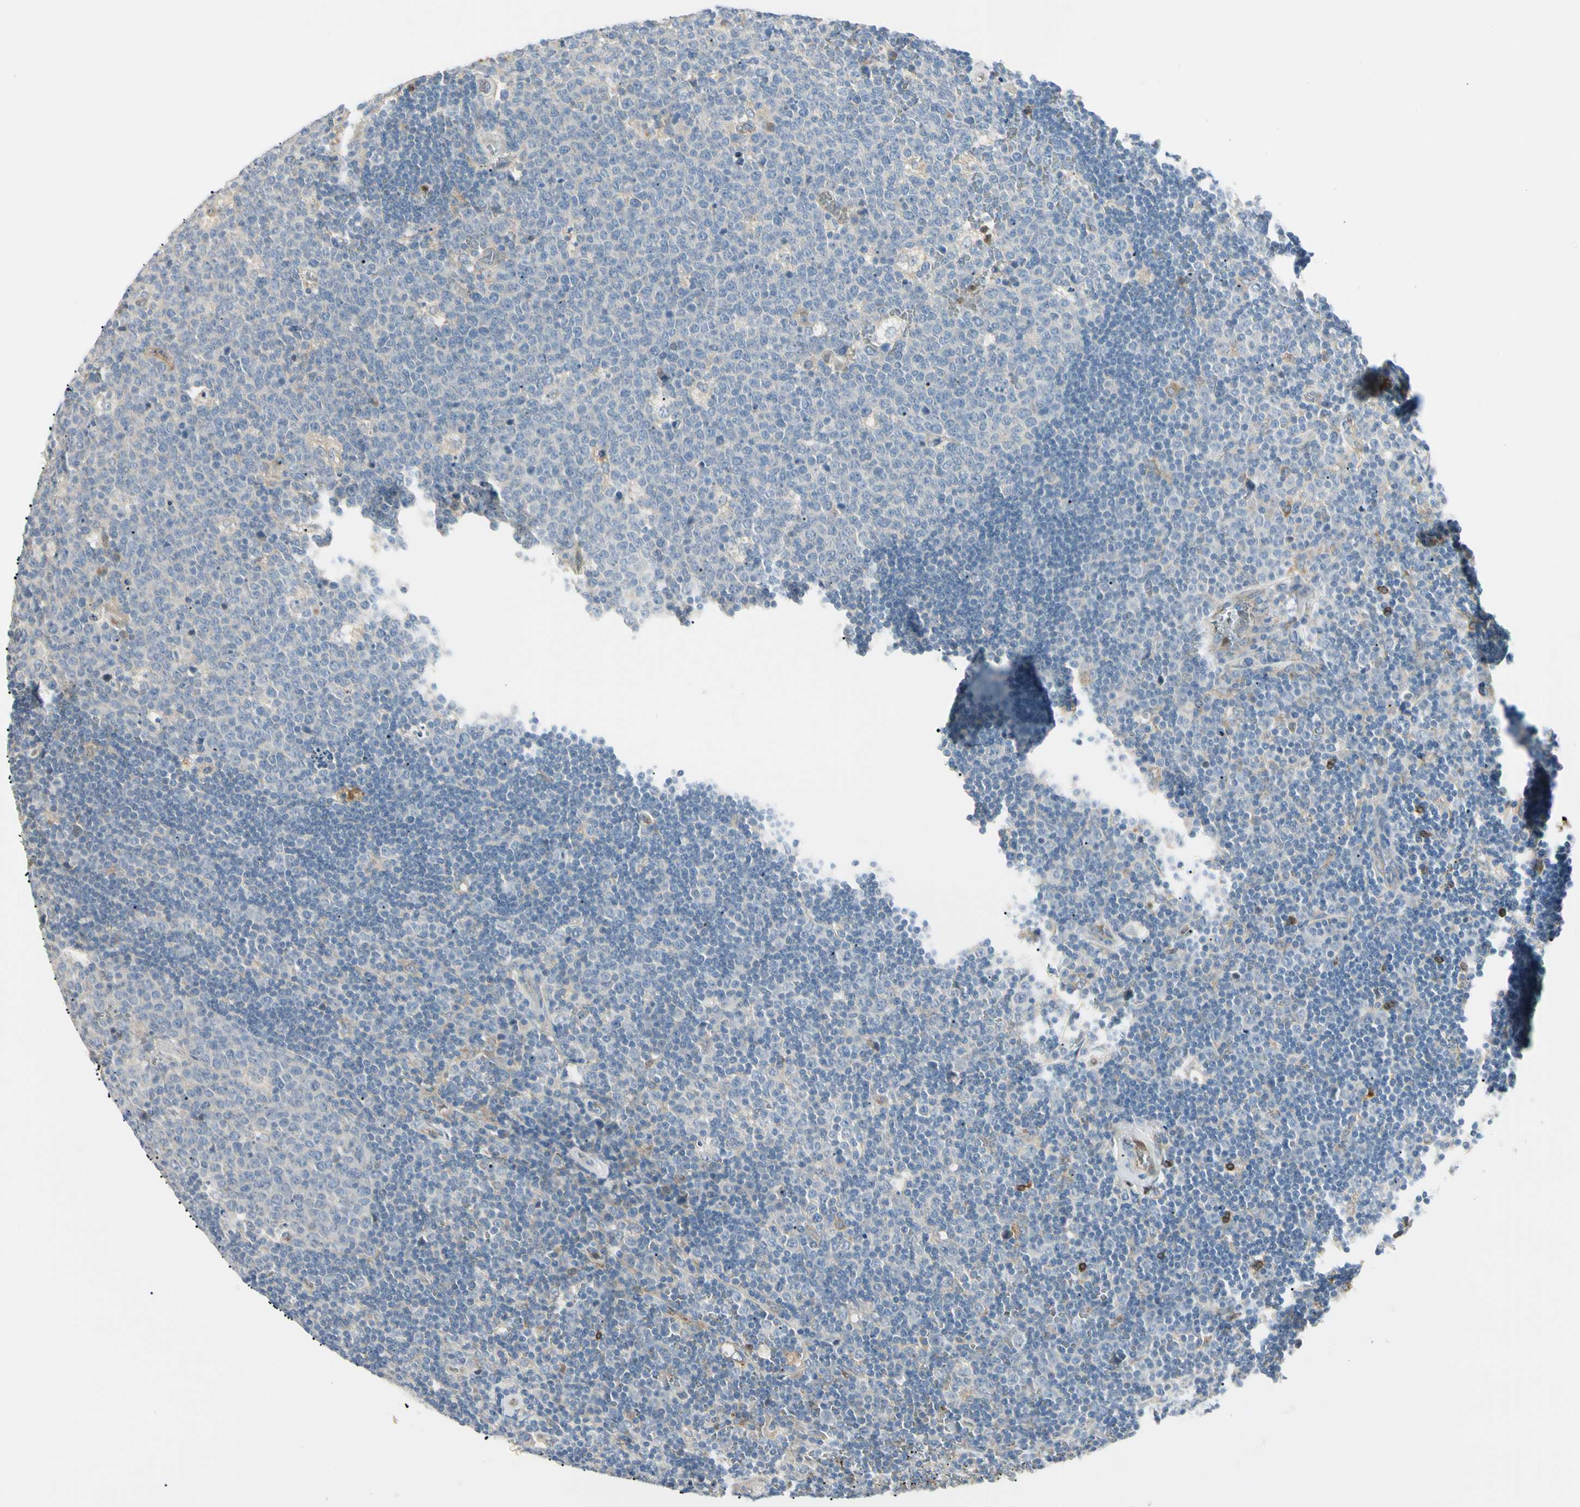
{"staining": {"intensity": "negative", "quantity": "none", "location": "none"}, "tissue": "lymph node", "cell_type": "Germinal center cells", "image_type": "normal", "snomed": [{"axis": "morphology", "description": "Normal tissue, NOS"}, {"axis": "topography", "description": "Lymph node"}, {"axis": "topography", "description": "Salivary gland"}], "caption": "The micrograph demonstrates no significant expression in germinal center cells of lymph node. The staining was performed using DAB to visualize the protein expression in brown, while the nuclei were stained in blue with hematoxylin (Magnification: 20x).", "gene": "LPCAT2", "patient": {"sex": "male", "age": 8}}